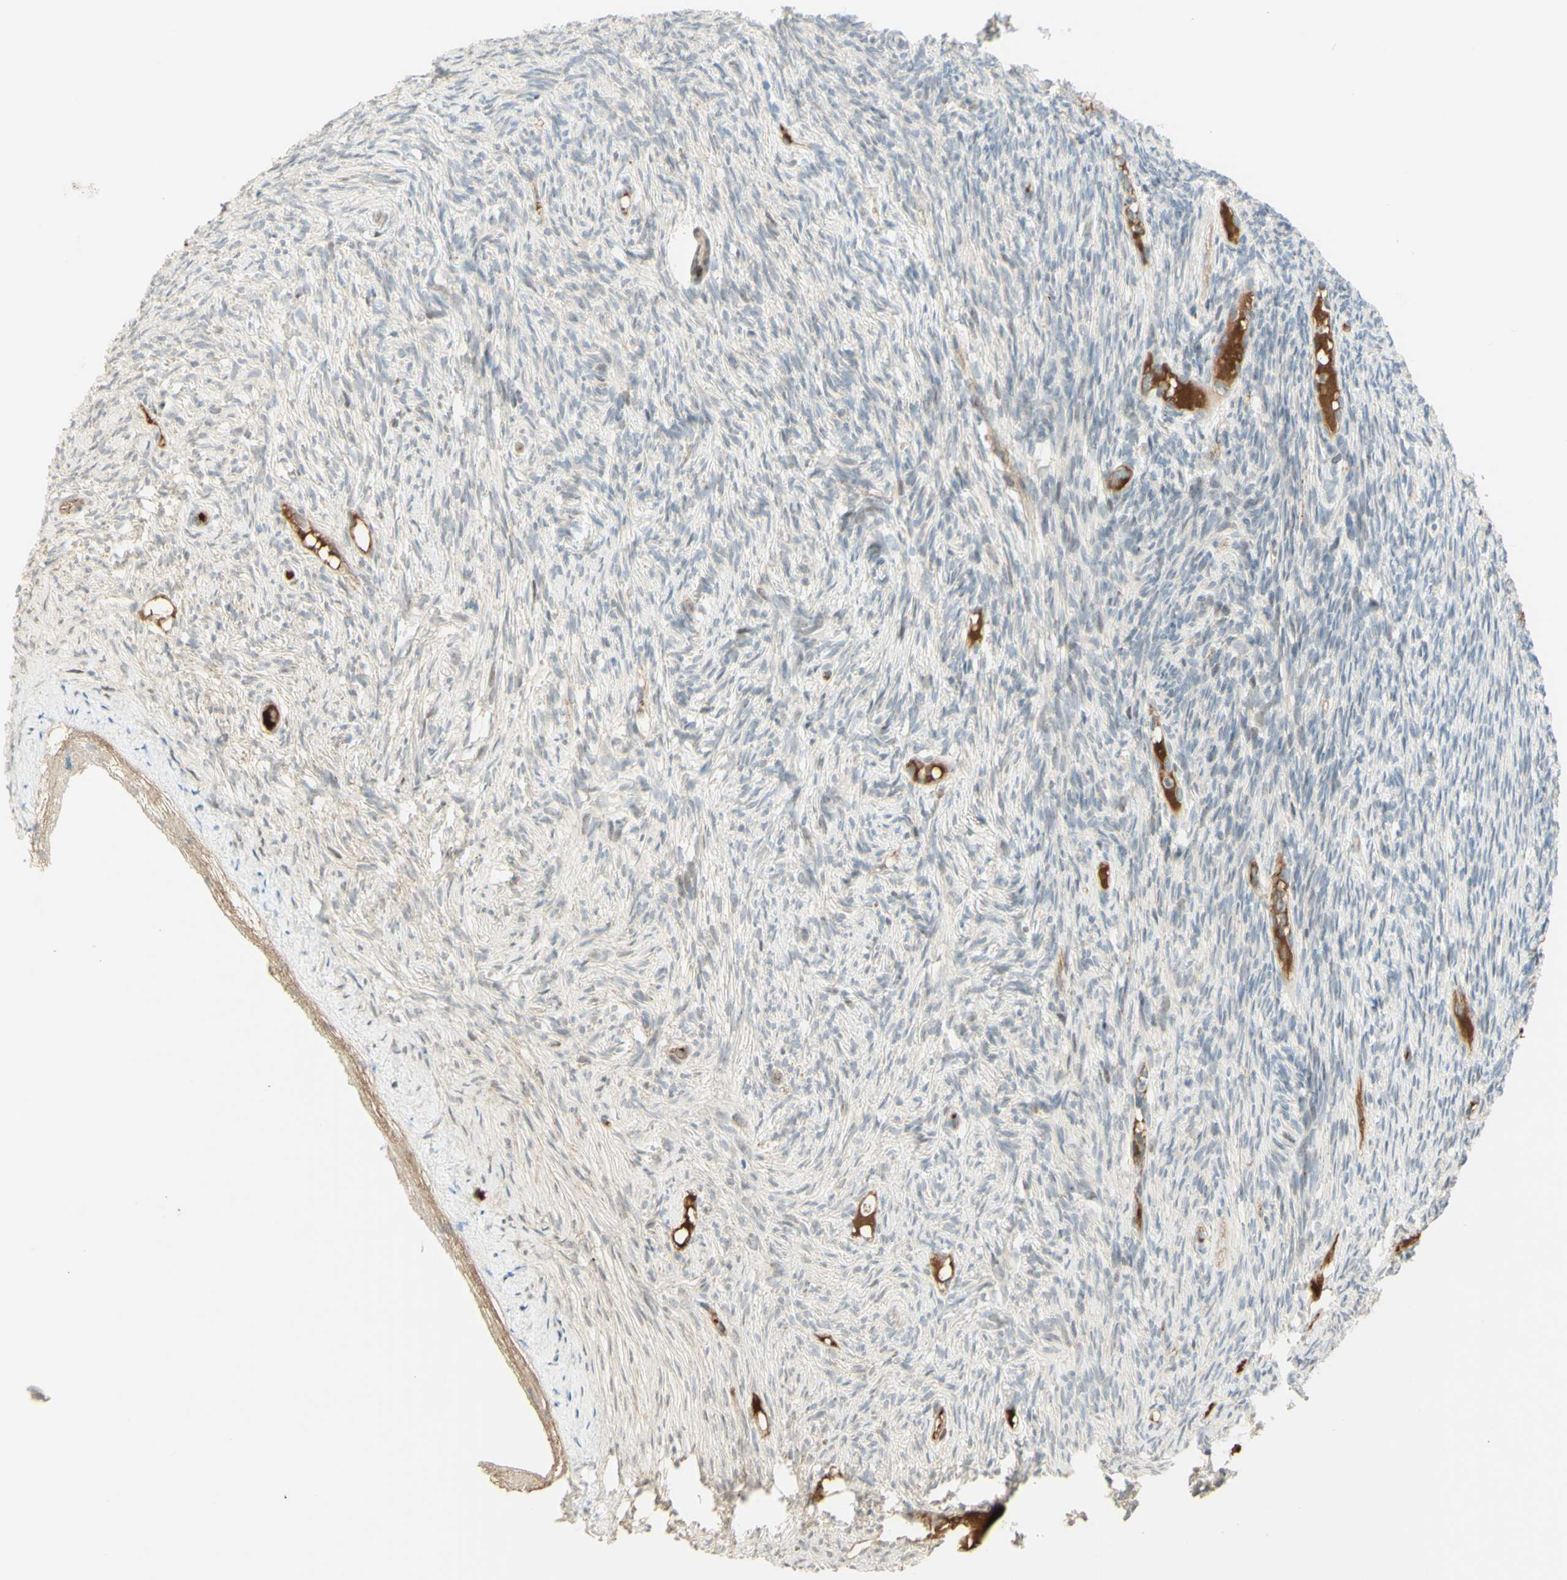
{"staining": {"intensity": "negative", "quantity": "none", "location": "none"}, "tissue": "ovary", "cell_type": "Ovarian stroma cells", "image_type": "normal", "snomed": [{"axis": "morphology", "description": "Normal tissue, NOS"}, {"axis": "topography", "description": "Ovary"}], "caption": "This is an immunohistochemistry (IHC) image of normal human ovary. There is no staining in ovarian stroma cells.", "gene": "ANGPT2", "patient": {"sex": "female", "age": 33}}